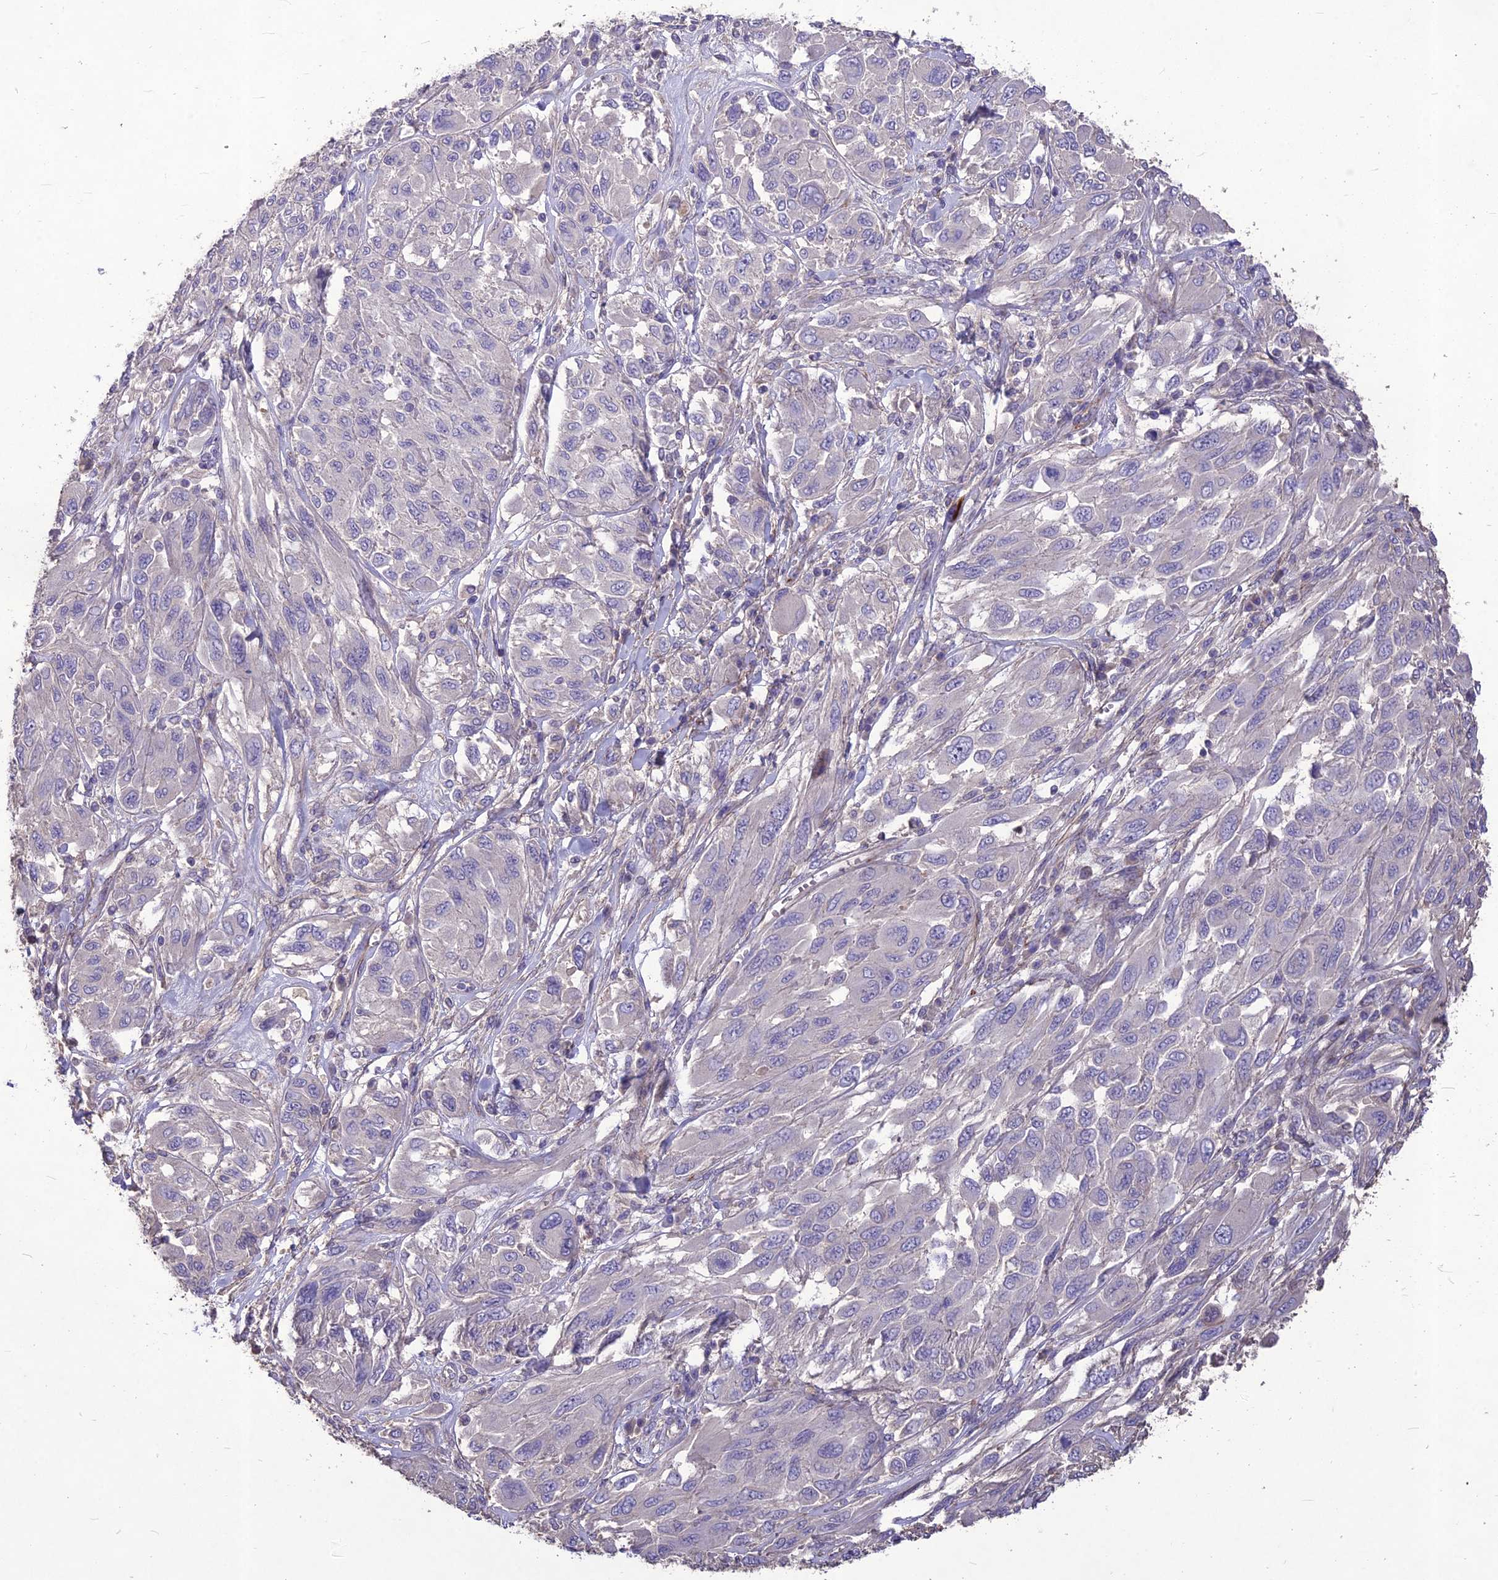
{"staining": {"intensity": "negative", "quantity": "none", "location": "none"}, "tissue": "melanoma", "cell_type": "Tumor cells", "image_type": "cancer", "snomed": [{"axis": "morphology", "description": "Malignant melanoma, NOS"}, {"axis": "topography", "description": "Skin"}], "caption": "Immunohistochemistry (IHC) histopathology image of human malignant melanoma stained for a protein (brown), which shows no expression in tumor cells. (DAB (3,3'-diaminobenzidine) immunohistochemistry, high magnification).", "gene": "CLUH", "patient": {"sex": "female", "age": 91}}